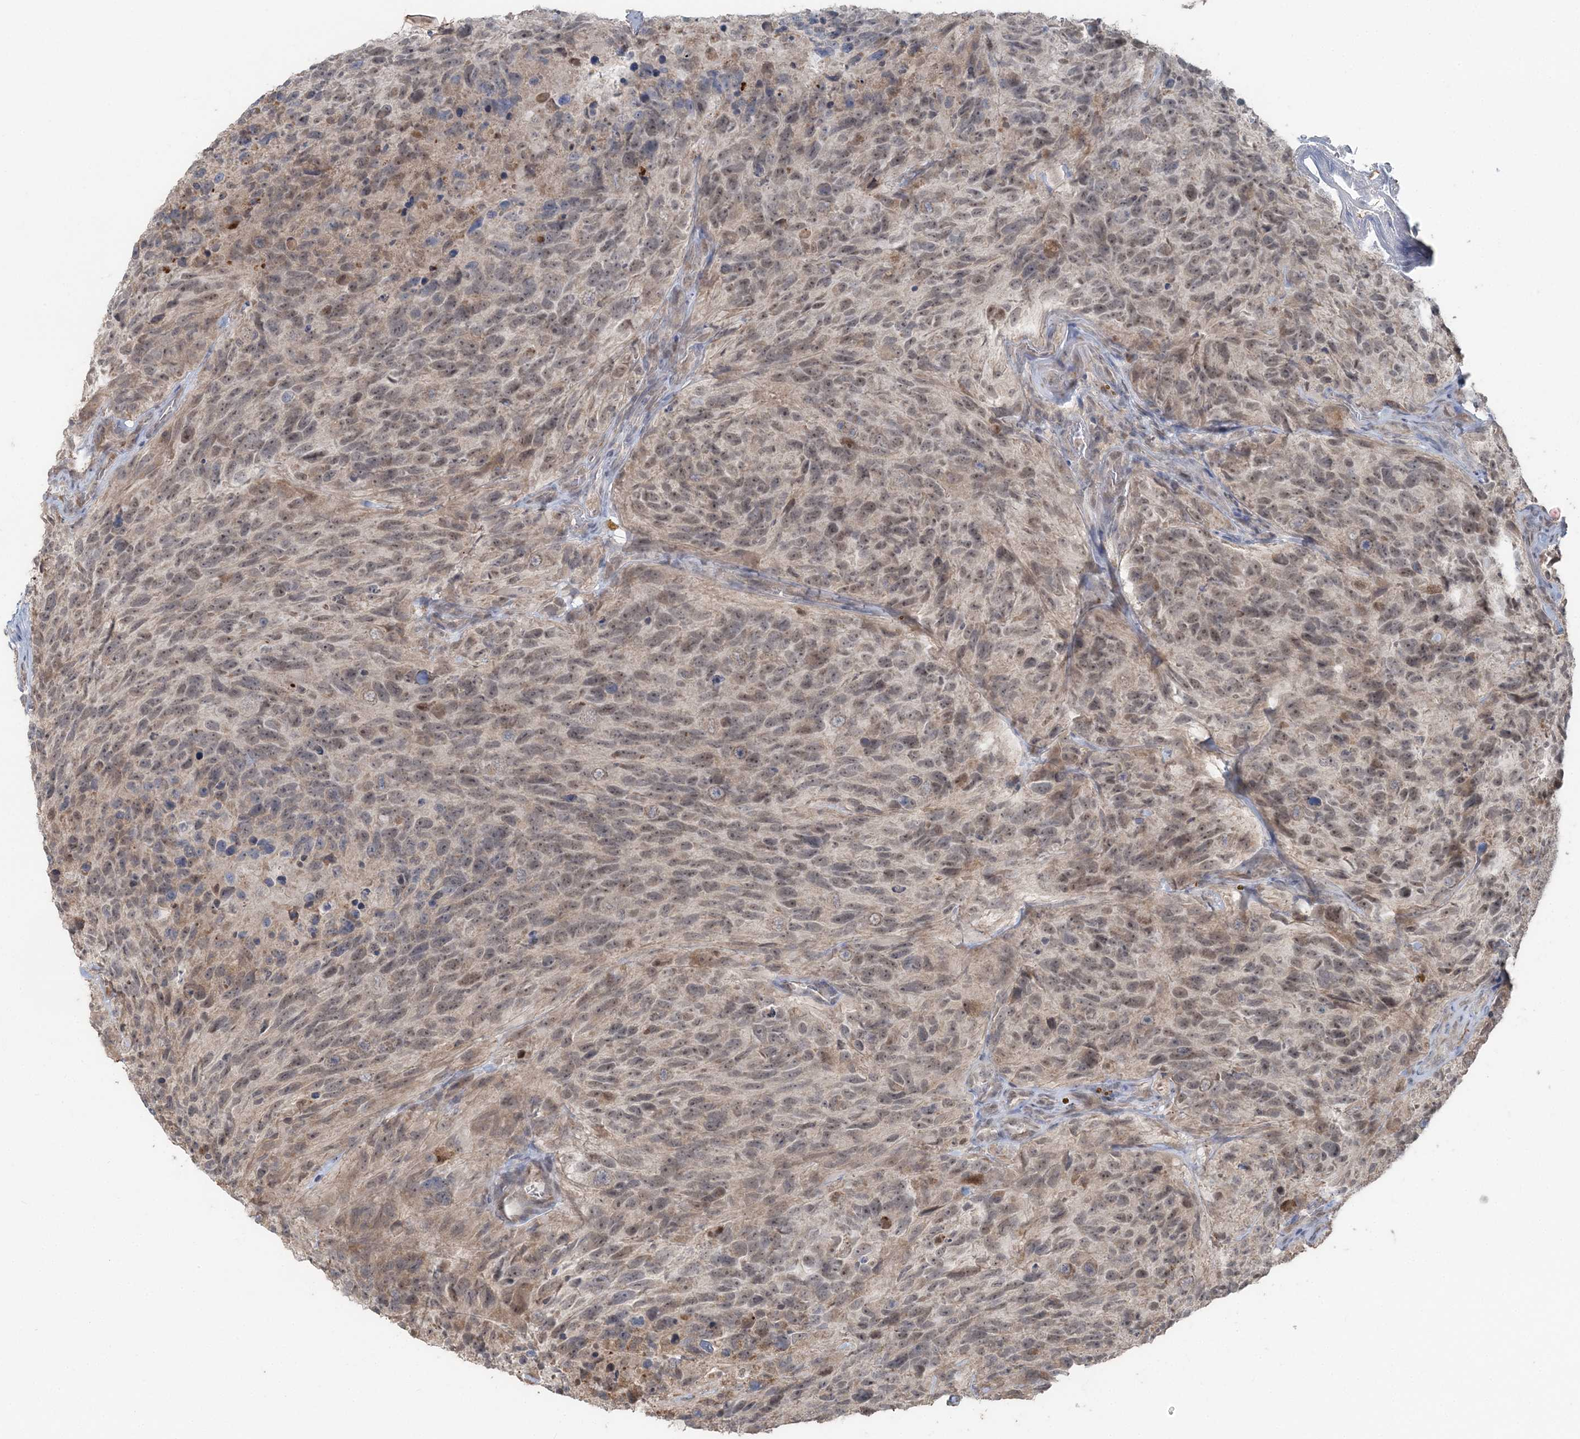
{"staining": {"intensity": "weak", "quantity": "25%-75%", "location": "nuclear"}, "tissue": "glioma", "cell_type": "Tumor cells", "image_type": "cancer", "snomed": [{"axis": "morphology", "description": "Glioma, malignant, High grade"}, {"axis": "topography", "description": "Brain"}], "caption": "Protein staining exhibits weak nuclear positivity in approximately 25%-75% of tumor cells in glioma.", "gene": "SLU7", "patient": {"sex": "male", "age": 69}}